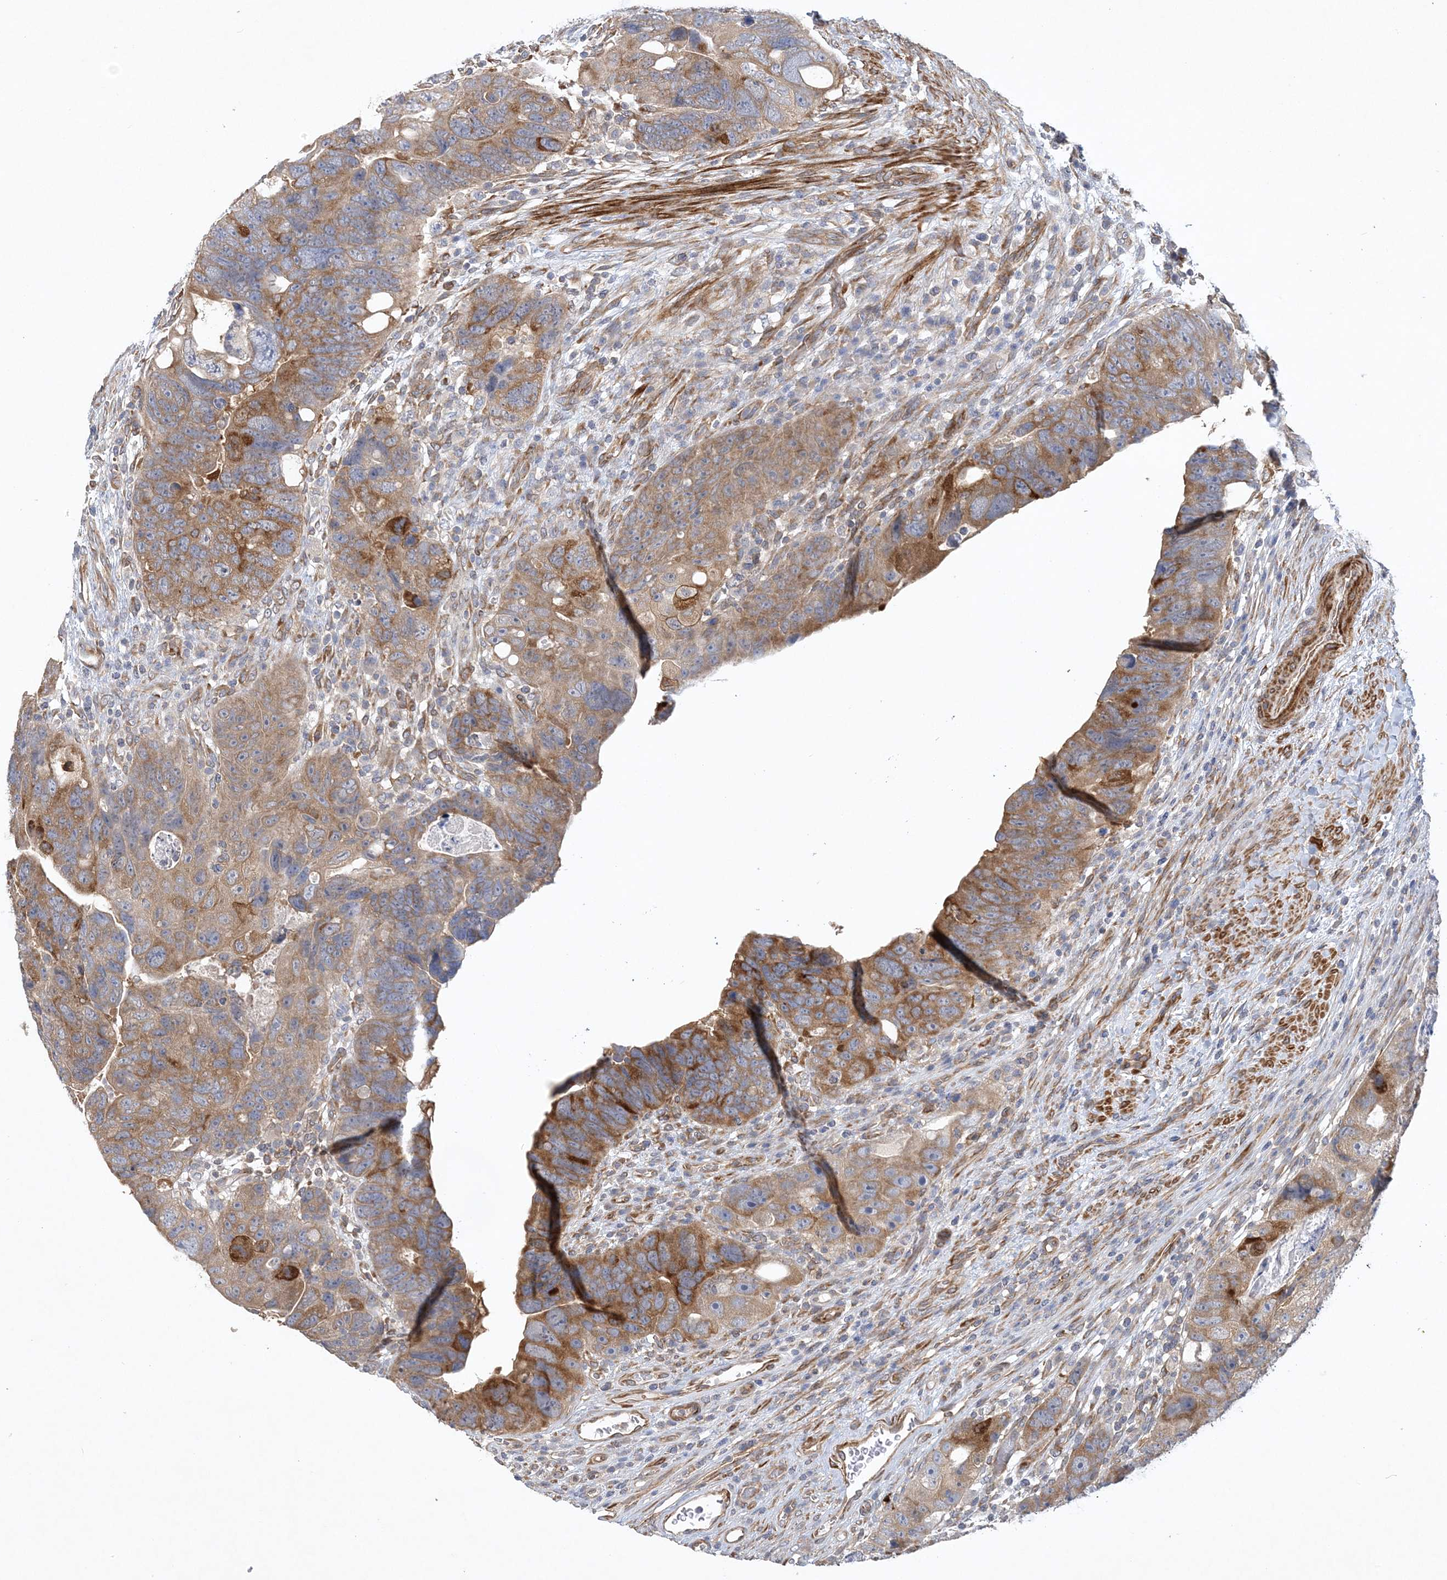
{"staining": {"intensity": "moderate", "quantity": ">75%", "location": "cytoplasmic/membranous"}, "tissue": "colorectal cancer", "cell_type": "Tumor cells", "image_type": "cancer", "snomed": [{"axis": "morphology", "description": "Adenocarcinoma, NOS"}, {"axis": "topography", "description": "Rectum"}], "caption": "Immunohistochemistry (IHC) histopathology image of colorectal adenocarcinoma stained for a protein (brown), which displays medium levels of moderate cytoplasmic/membranous positivity in approximately >75% of tumor cells.", "gene": "MAP4K5", "patient": {"sex": "male", "age": 59}}